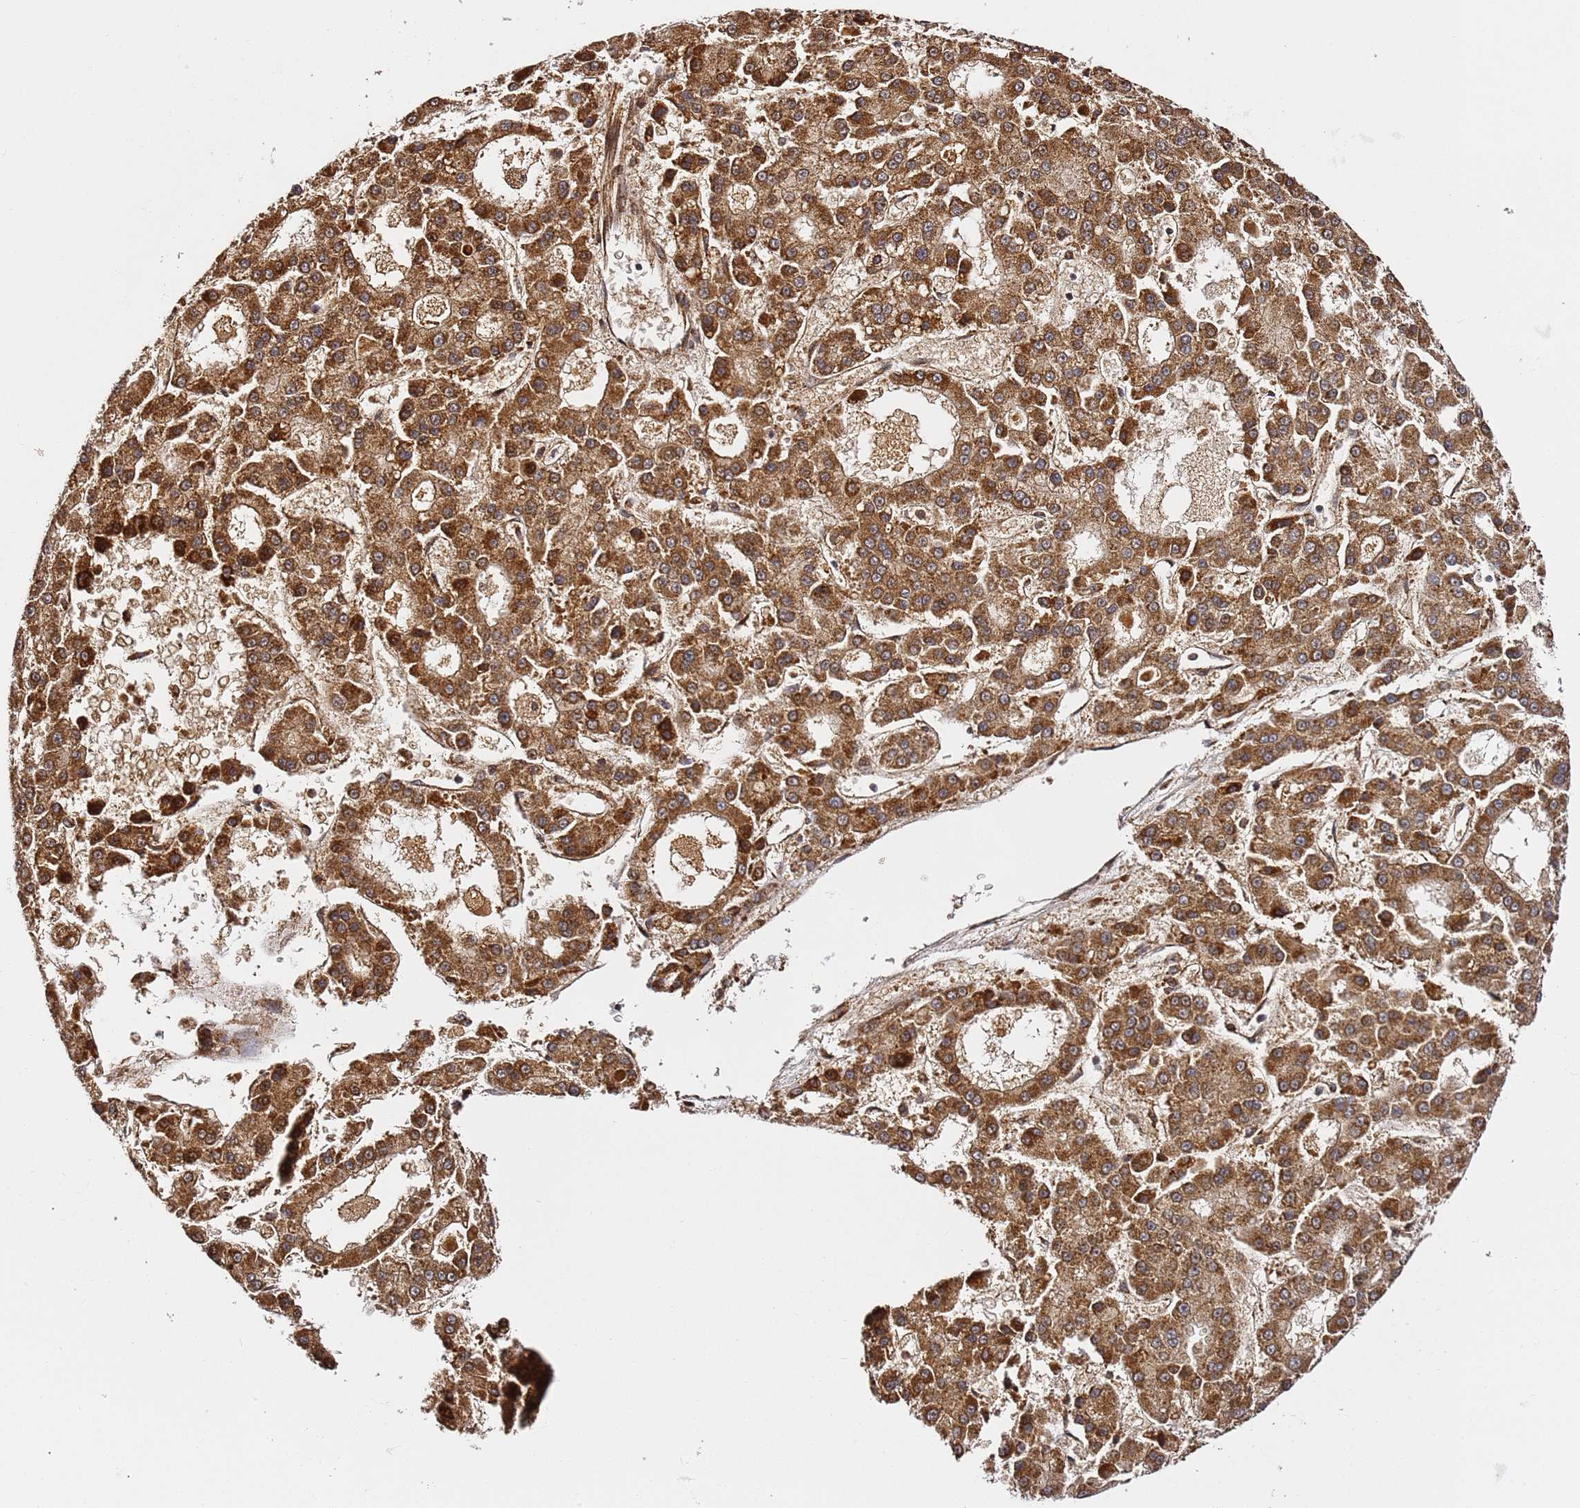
{"staining": {"intensity": "moderate", "quantity": ">75%", "location": "cytoplasmic/membranous"}, "tissue": "liver cancer", "cell_type": "Tumor cells", "image_type": "cancer", "snomed": [{"axis": "morphology", "description": "Carcinoma, Hepatocellular, NOS"}, {"axis": "topography", "description": "Liver"}], "caption": "The image displays immunohistochemical staining of liver cancer (hepatocellular carcinoma). There is moderate cytoplasmic/membranous positivity is appreciated in about >75% of tumor cells. (IHC, brightfield microscopy, high magnification).", "gene": "SMOX", "patient": {"sex": "male", "age": 70}}